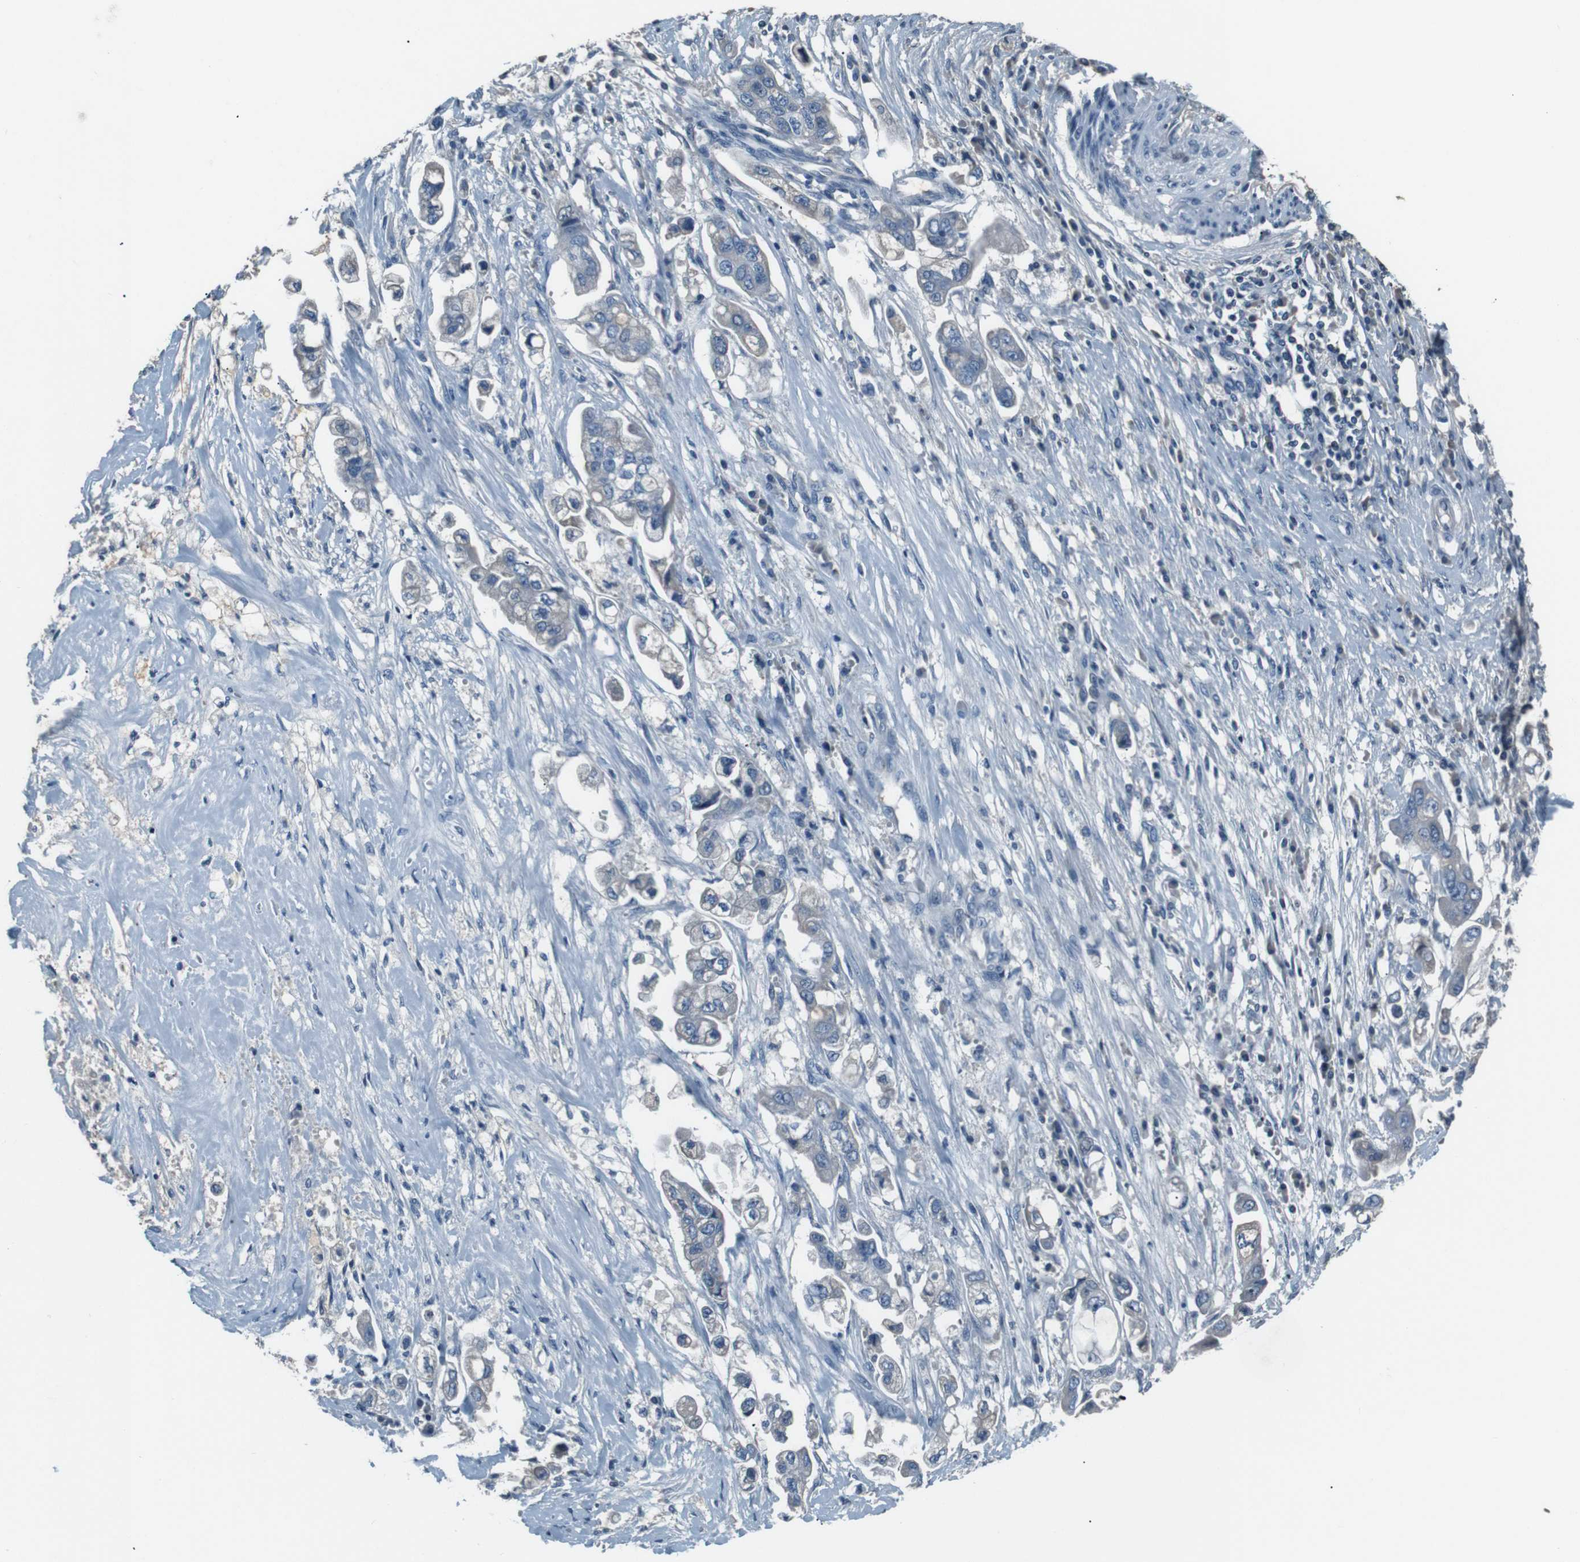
{"staining": {"intensity": "negative", "quantity": "none", "location": "none"}, "tissue": "stomach cancer", "cell_type": "Tumor cells", "image_type": "cancer", "snomed": [{"axis": "morphology", "description": "Adenocarcinoma, NOS"}, {"axis": "topography", "description": "Stomach"}], "caption": "Immunohistochemical staining of human stomach adenocarcinoma reveals no significant staining in tumor cells.", "gene": "LEP", "patient": {"sex": "male", "age": 62}}